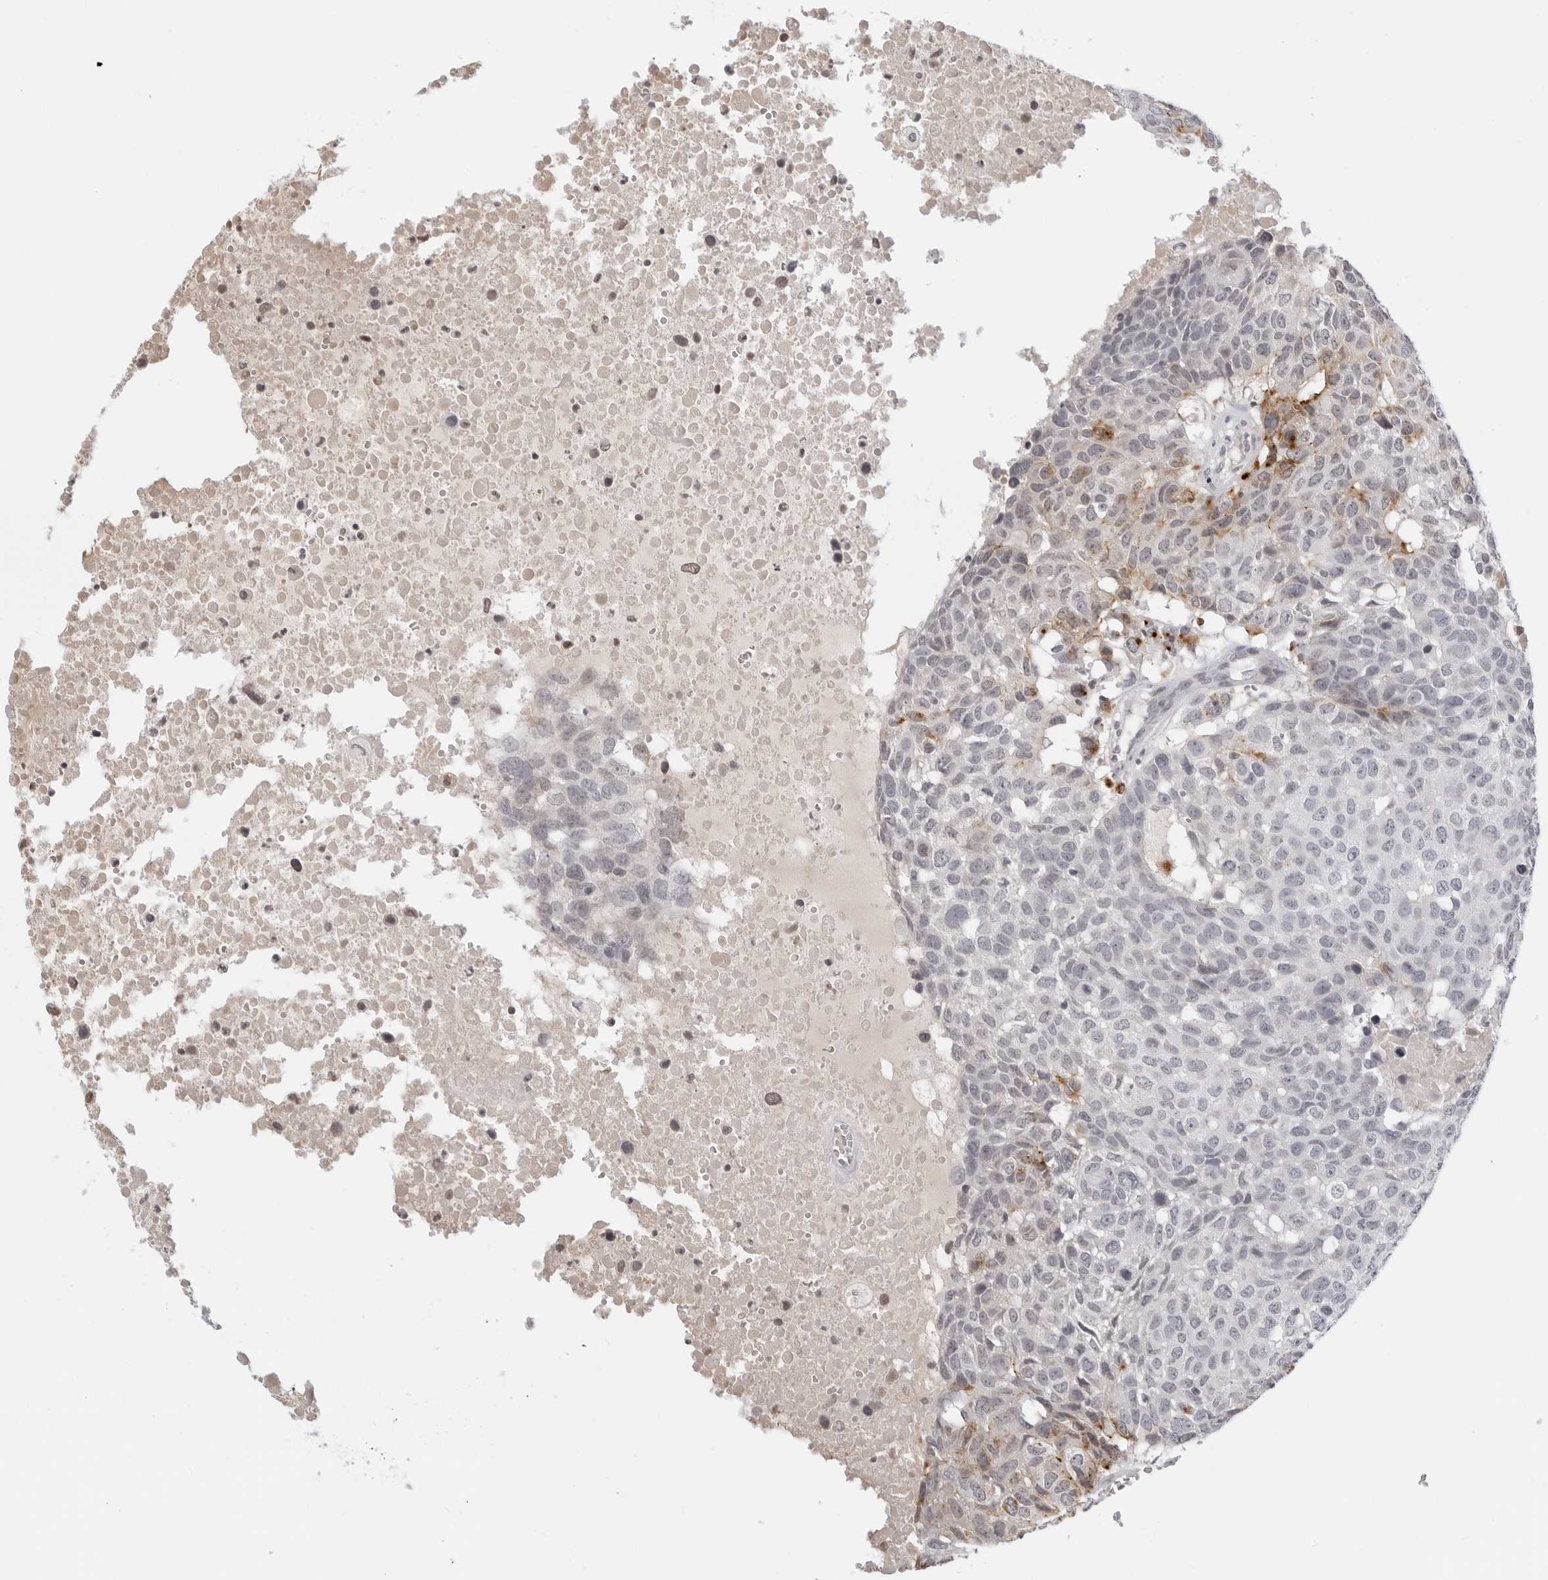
{"staining": {"intensity": "weak", "quantity": "<25%", "location": "cytoplasmic/membranous"}, "tissue": "head and neck cancer", "cell_type": "Tumor cells", "image_type": "cancer", "snomed": [{"axis": "morphology", "description": "Squamous cell carcinoma, NOS"}, {"axis": "topography", "description": "Head-Neck"}], "caption": "Immunohistochemical staining of head and neck cancer (squamous cell carcinoma) reveals no significant positivity in tumor cells.", "gene": "STRADB", "patient": {"sex": "male", "age": 66}}